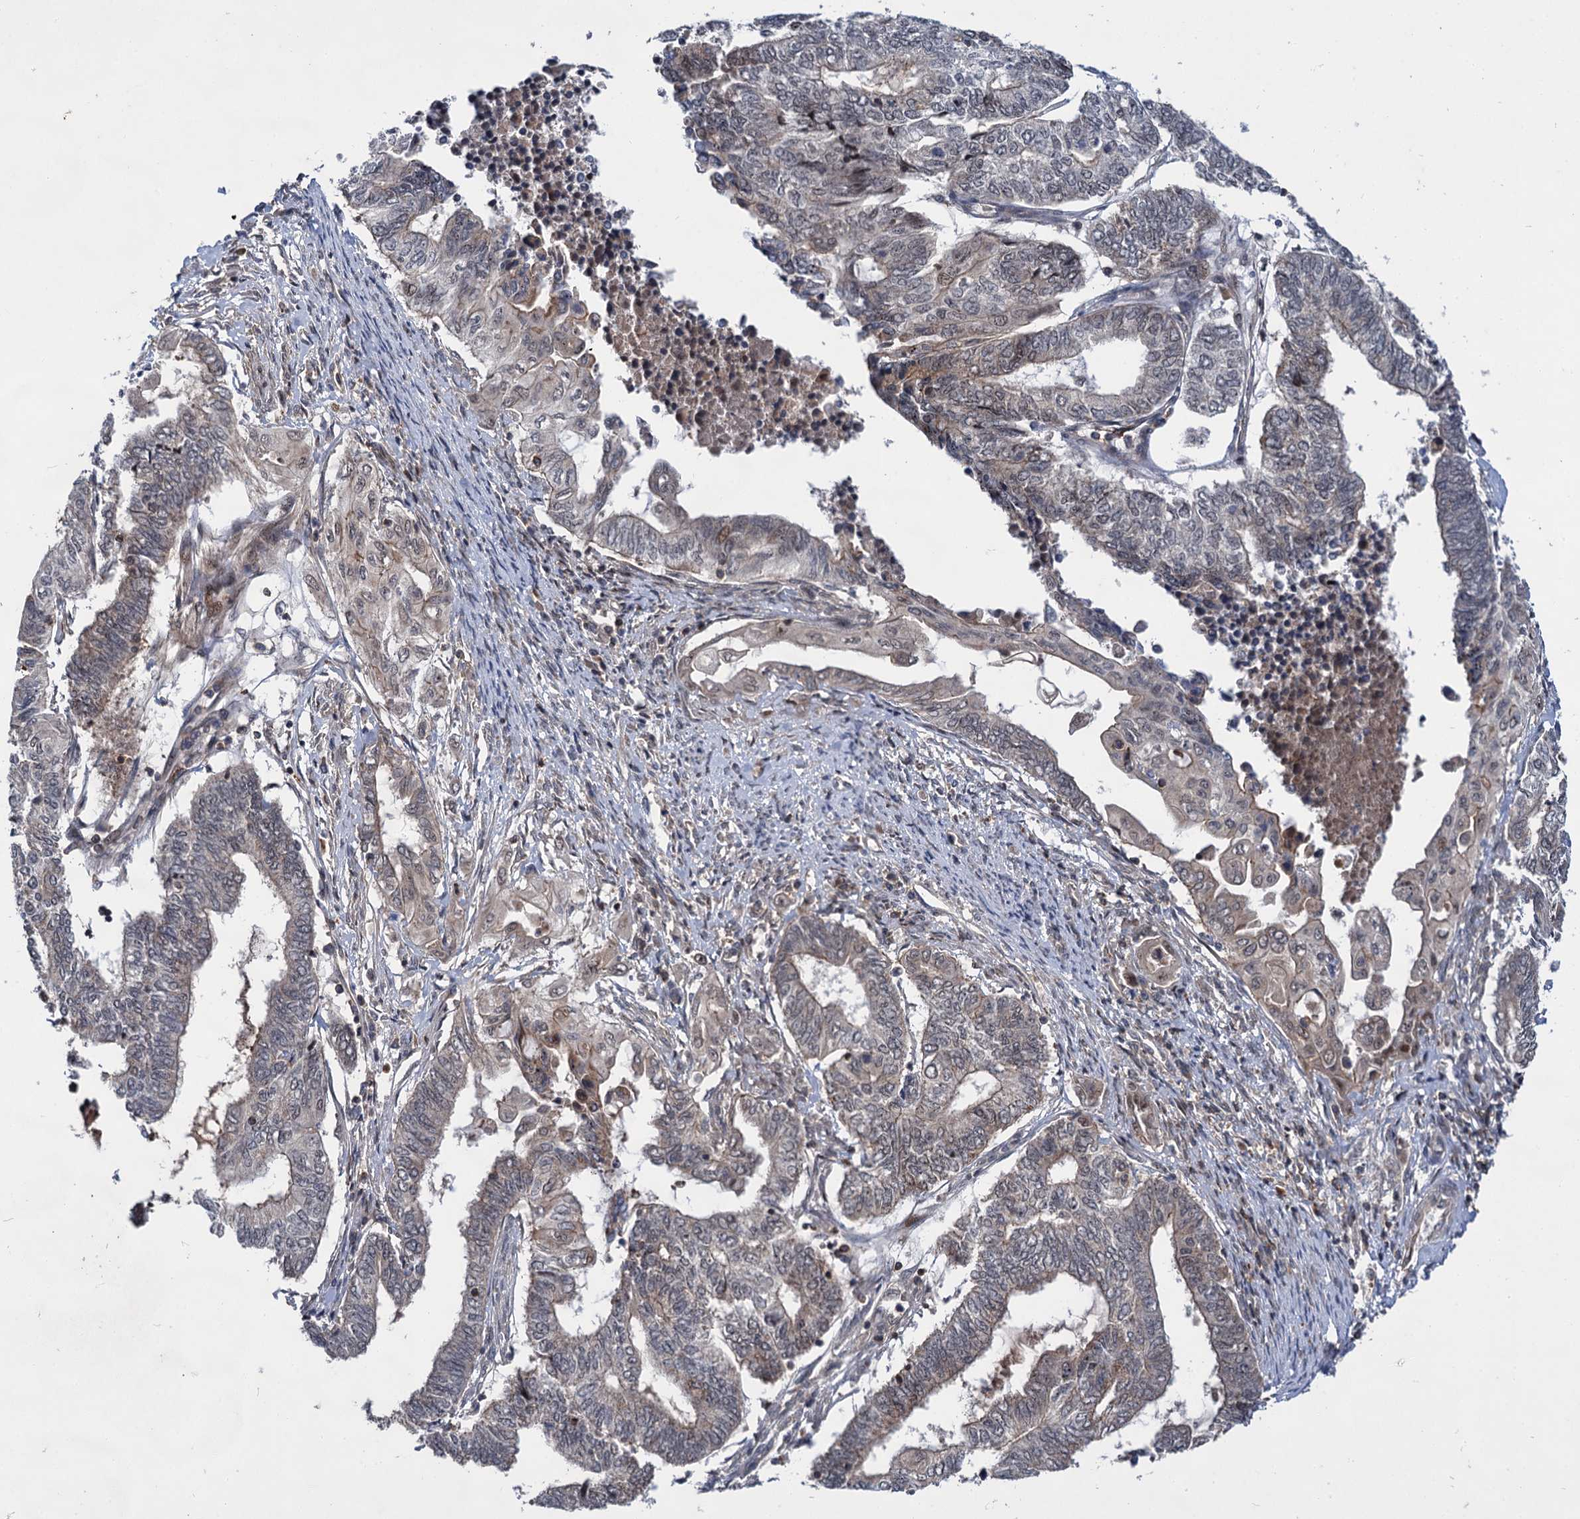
{"staining": {"intensity": "weak", "quantity": "<25%", "location": "cytoplasmic/membranous,nuclear"}, "tissue": "endometrial cancer", "cell_type": "Tumor cells", "image_type": "cancer", "snomed": [{"axis": "morphology", "description": "Adenocarcinoma, NOS"}, {"axis": "topography", "description": "Uterus"}, {"axis": "topography", "description": "Endometrium"}], "caption": "A micrograph of endometrial adenocarcinoma stained for a protein exhibits no brown staining in tumor cells. (Stains: DAB immunohistochemistry with hematoxylin counter stain, Microscopy: brightfield microscopy at high magnification).", "gene": "ABLIM1", "patient": {"sex": "female", "age": 70}}